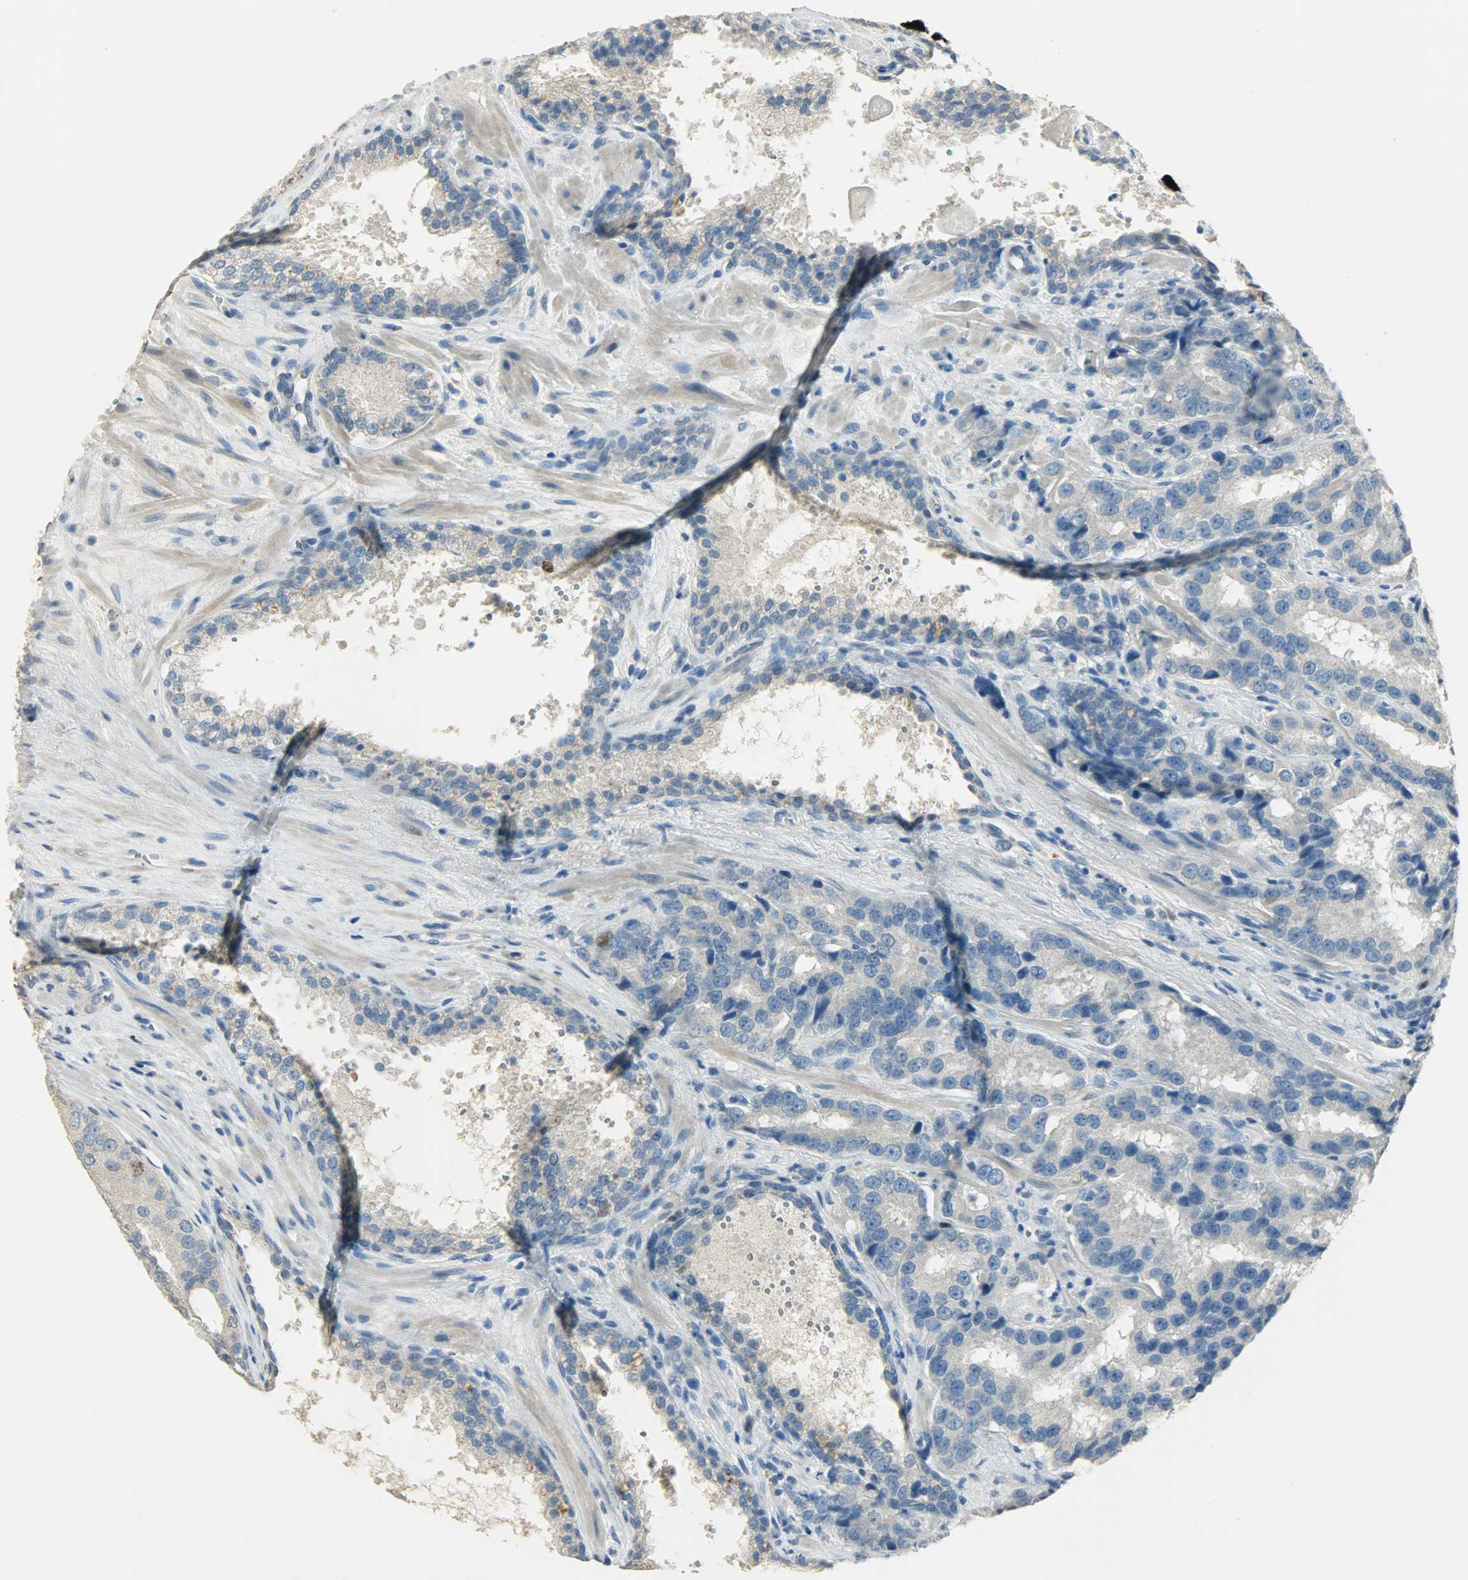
{"staining": {"intensity": "negative", "quantity": "none", "location": "none"}, "tissue": "prostate cancer", "cell_type": "Tumor cells", "image_type": "cancer", "snomed": [{"axis": "morphology", "description": "Adenocarcinoma, High grade"}, {"axis": "topography", "description": "Prostate"}], "caption": "High magnification brightfield microscopy of adenocarcinoma (high-grade) (prostate) stained with DAB (3,3'-diaminobenzidine) (brown) and counterstained with hematoxylin (blue): tumor cells show no significant positivity.", "gene": "TPX2", "patient": {"sex": "male", "age": 58}}